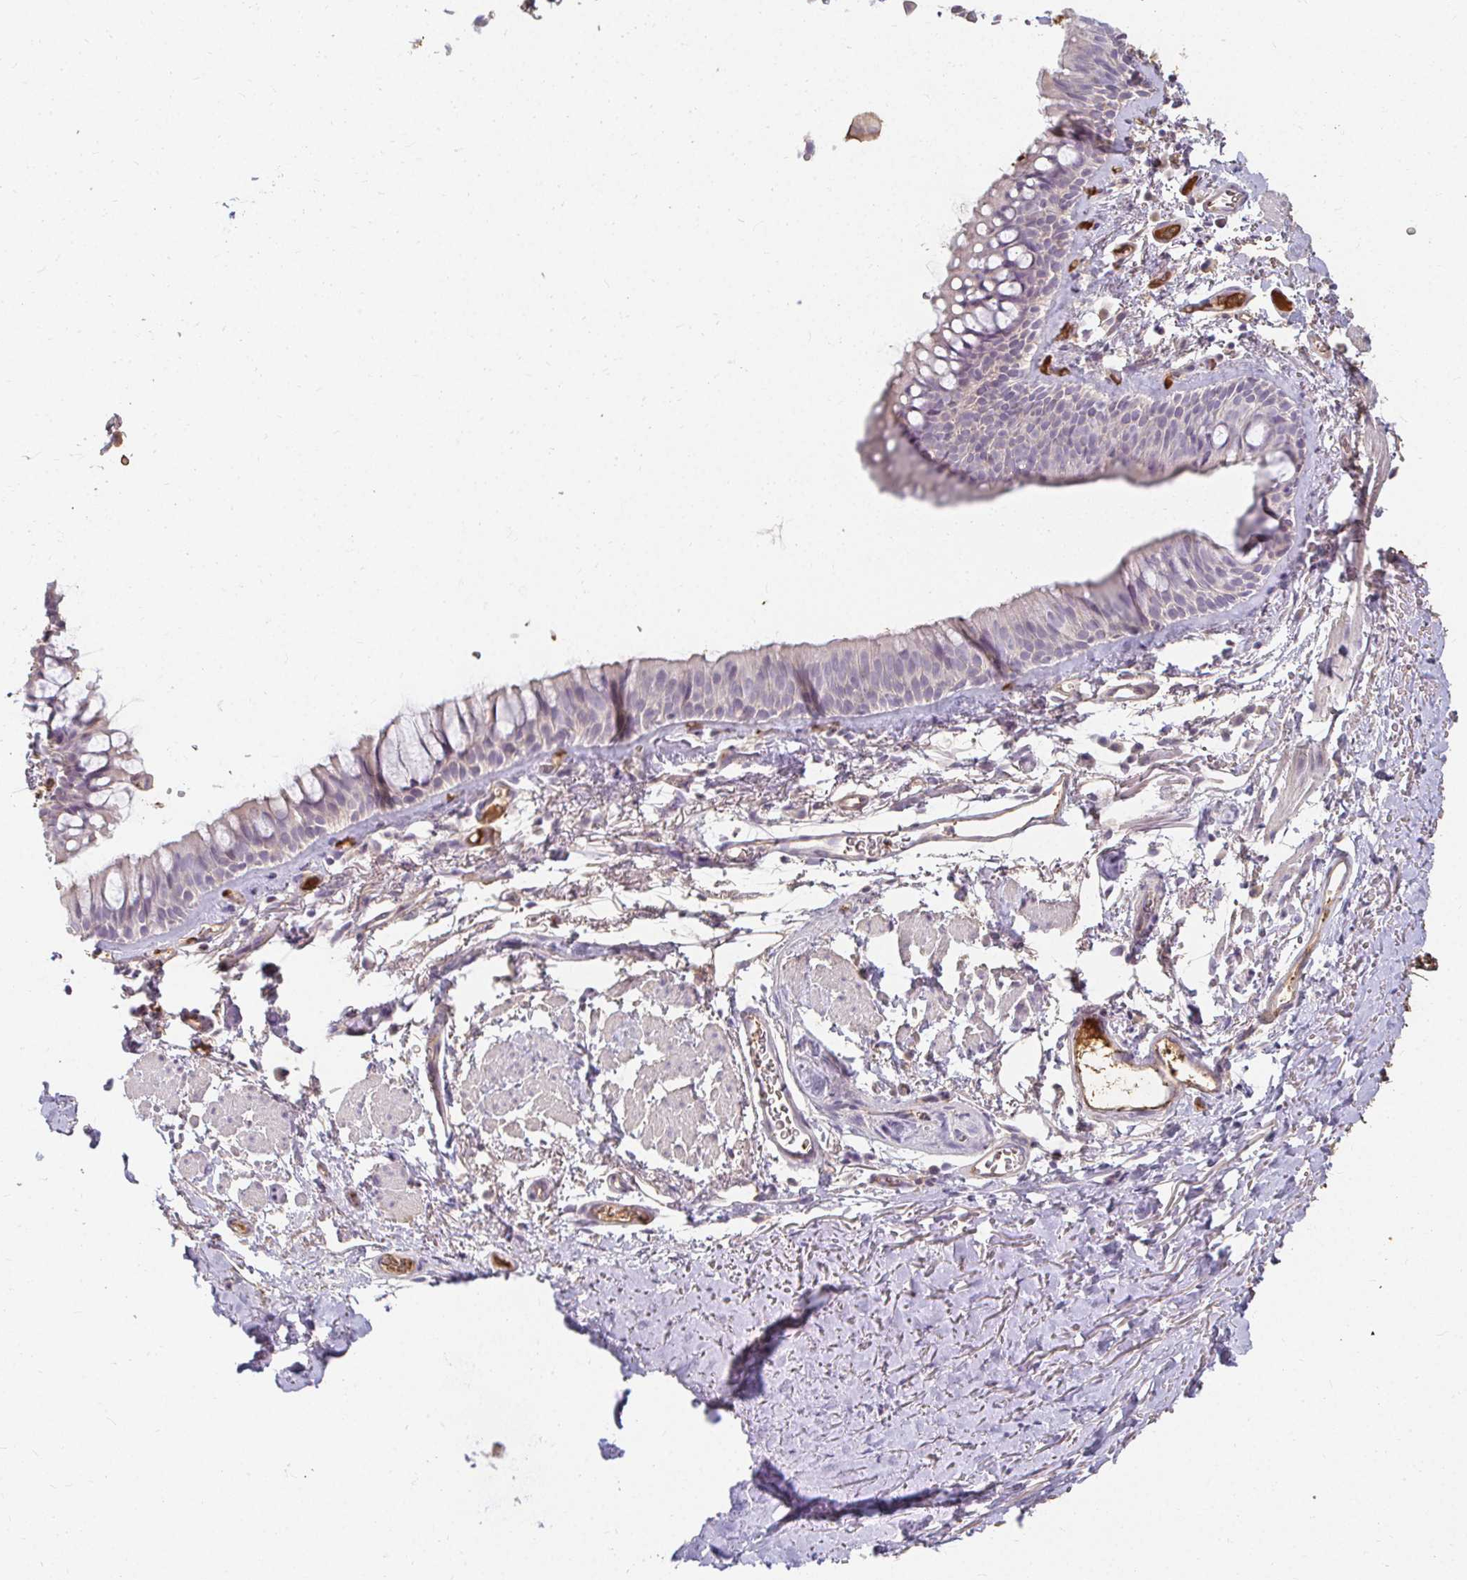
{"staining": {"intensity": "negative", "quantity": "none", "location": "none"}, "tissue": "bronchus", "cell_type": "Respiratory epithelial cells", "image_type": "normal", "snomed": [{"axis": "morphology", "description": "Normal tissue, NOS"}, {"axis": "topography", "description": "Cartilage tissue"}, {"axis": "topography", "description": "Bronchus"}], "caption": "The IHC photomicrograph has no significant expression in respiratory epithelial cells of bronchus.", "gene": "LOXL4", "patient": {"sex": "female", "age": 79}}